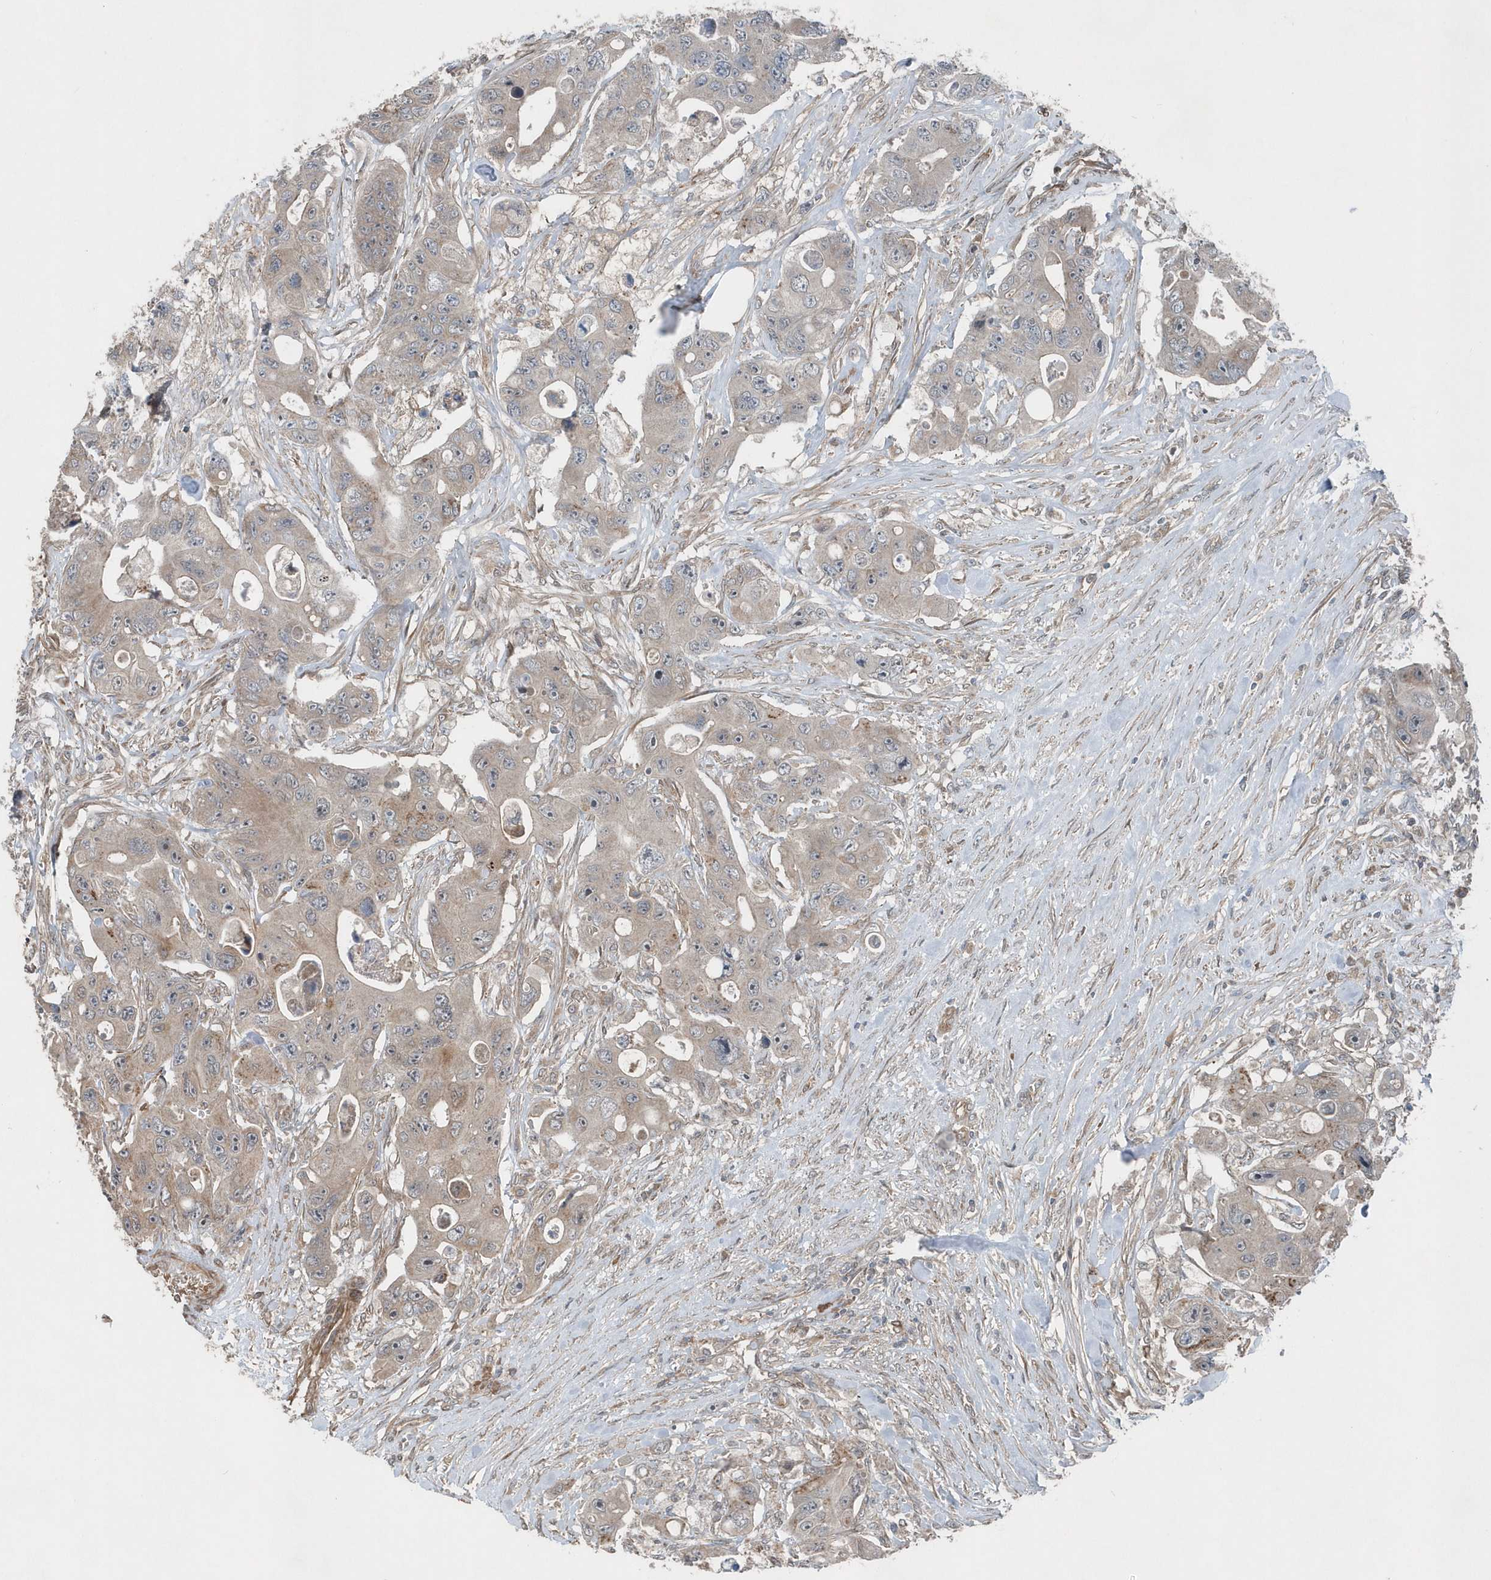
{"staining": {"intensity": "weak", "quantity": "<25%", "location": "cytoplasmic/membranous"}, "tissue": "colorectal cancer", "cell_type": "Tumor cells", "image_type": "cancer", "snomed": [{"axis": "morphology", "description": "Adenocarcinoma, NOS"}, {"axis": "topography", "description": "Colon"}], "caption": "High power microscopy image of an IHC micrograph of adenocarcinoma (colorectal), revealing no significant staining in tumor cells.", "gene": "MCC", "patient": {"sex": "female", "age": 46}}